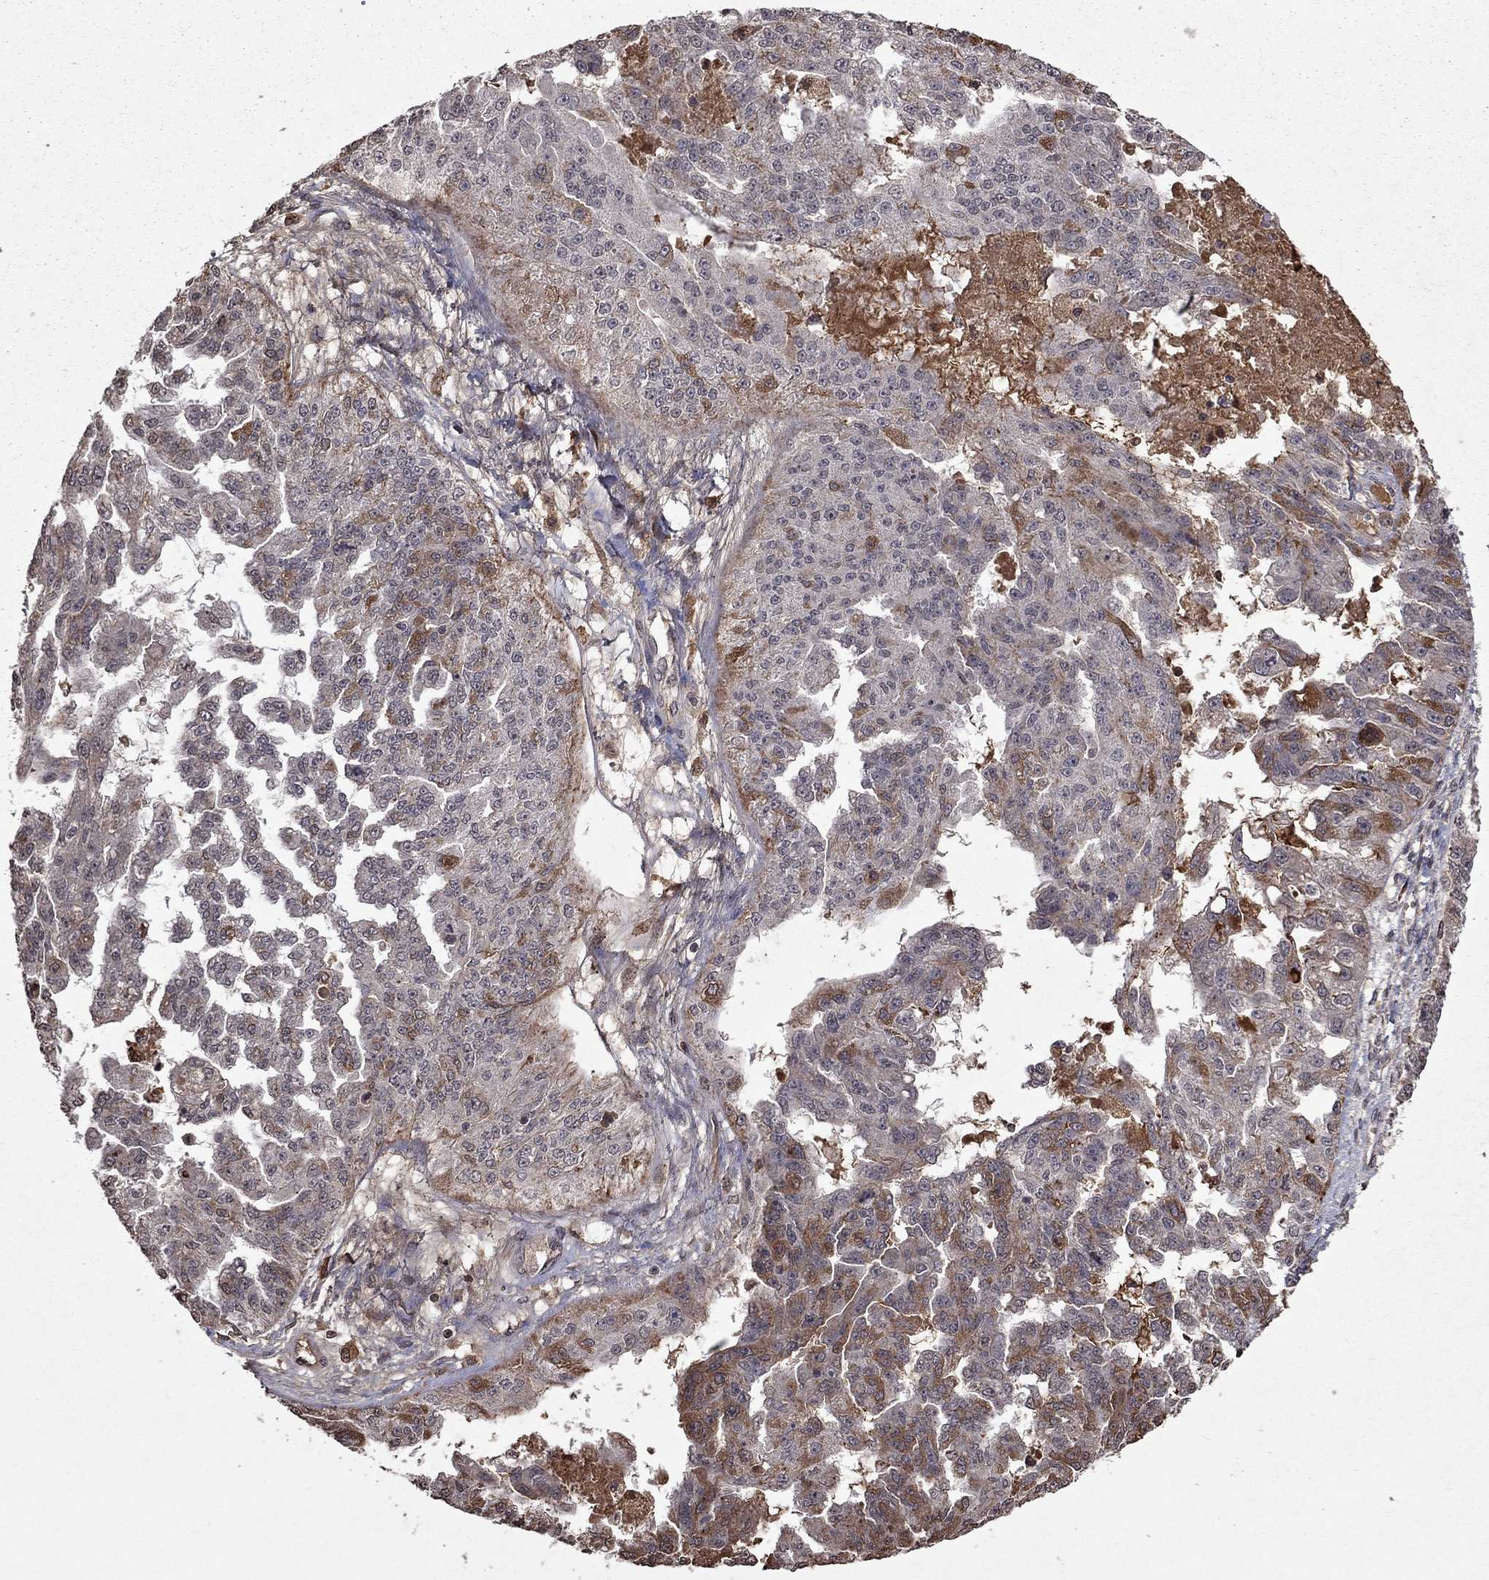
{"staining": {"intensity": "moderate", "quantity": "<25%", "location": "cytoplasmic/membranous"}, "tissue": "ovarian cancer", "cell_type": "Tumor cells", "image_type": "cancer", "snomed": [{"axis": "morphology", "description": "Cystadenocarcinoma, serous, NOS"}, {"axis": "topography", "description": "Ovary"}], "caption": "An immunohistochemistry histopathology image of tumor tissue is shown. Protein staining in brown labels moderate cytoplasmic/membranous positivity in ovarian cancer within tumor cells. The staining is performed using DAB (3,3'-diaminobenzidine) brown chromogen to label protein expression. The nuclei are counter-stained blue using hematoxylin.", "gene": "NLGN1", "patient": {"sex": "female", "age": 58}}